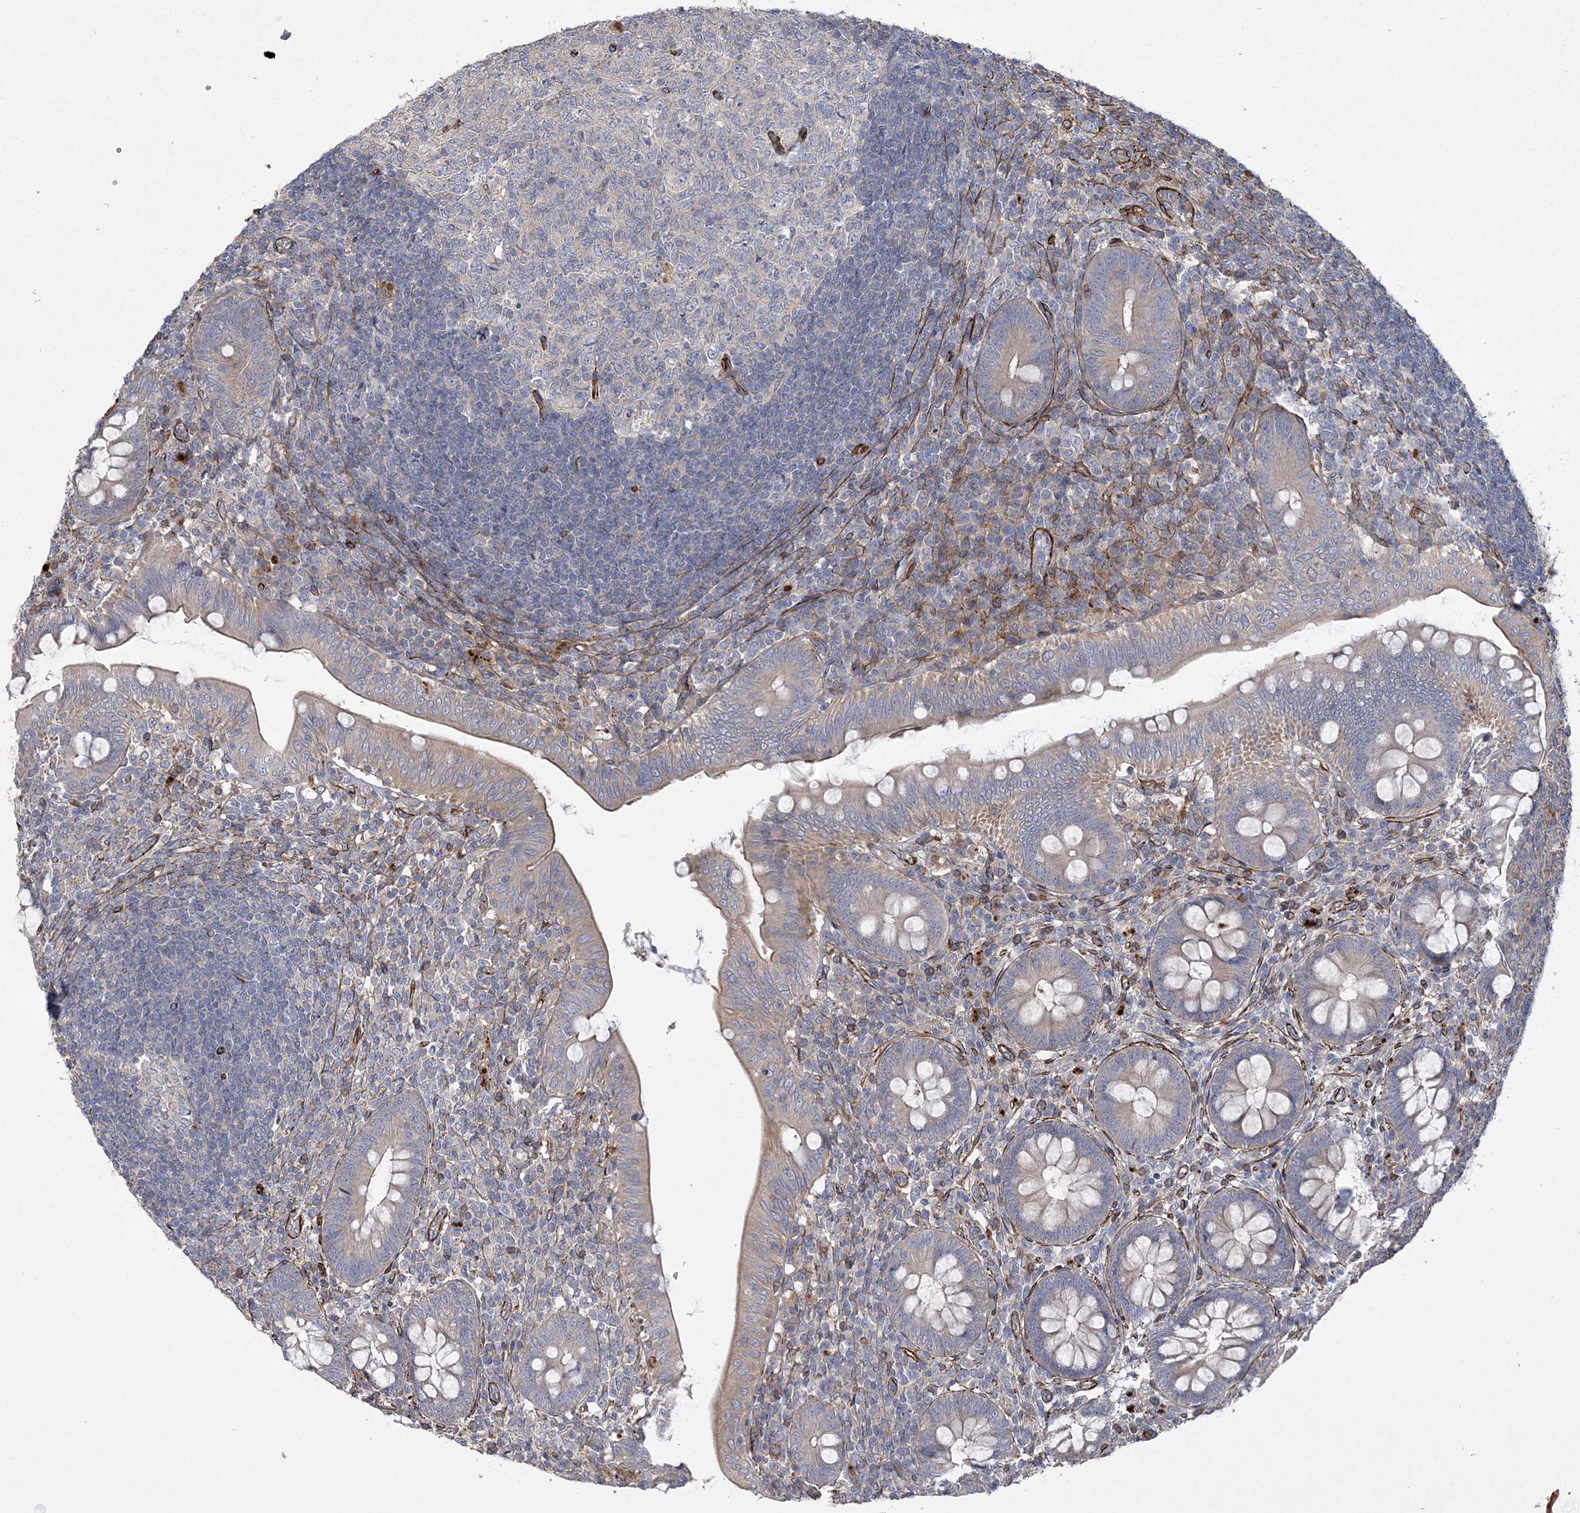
{"staining": {"intensity": "moderate", "quantity": "<25%", "location": "cytoplasmic/membranous"}, "tissue": "appendix", "cell_type": "Glandular cells", "image_type": "normal", "snomed": [{"axis": "morphology", "description": "Normal tissue, NOS"}, {"axis": "topography", "description": "Appendix"}], "caption": "Protein staining of normal appendix demonstrates moderate cytoplasmic/membranous positivity in approximately <25% of glandular cells.", "gene": "ARSJ", "patient": {"sex": "male", "age": 14}}